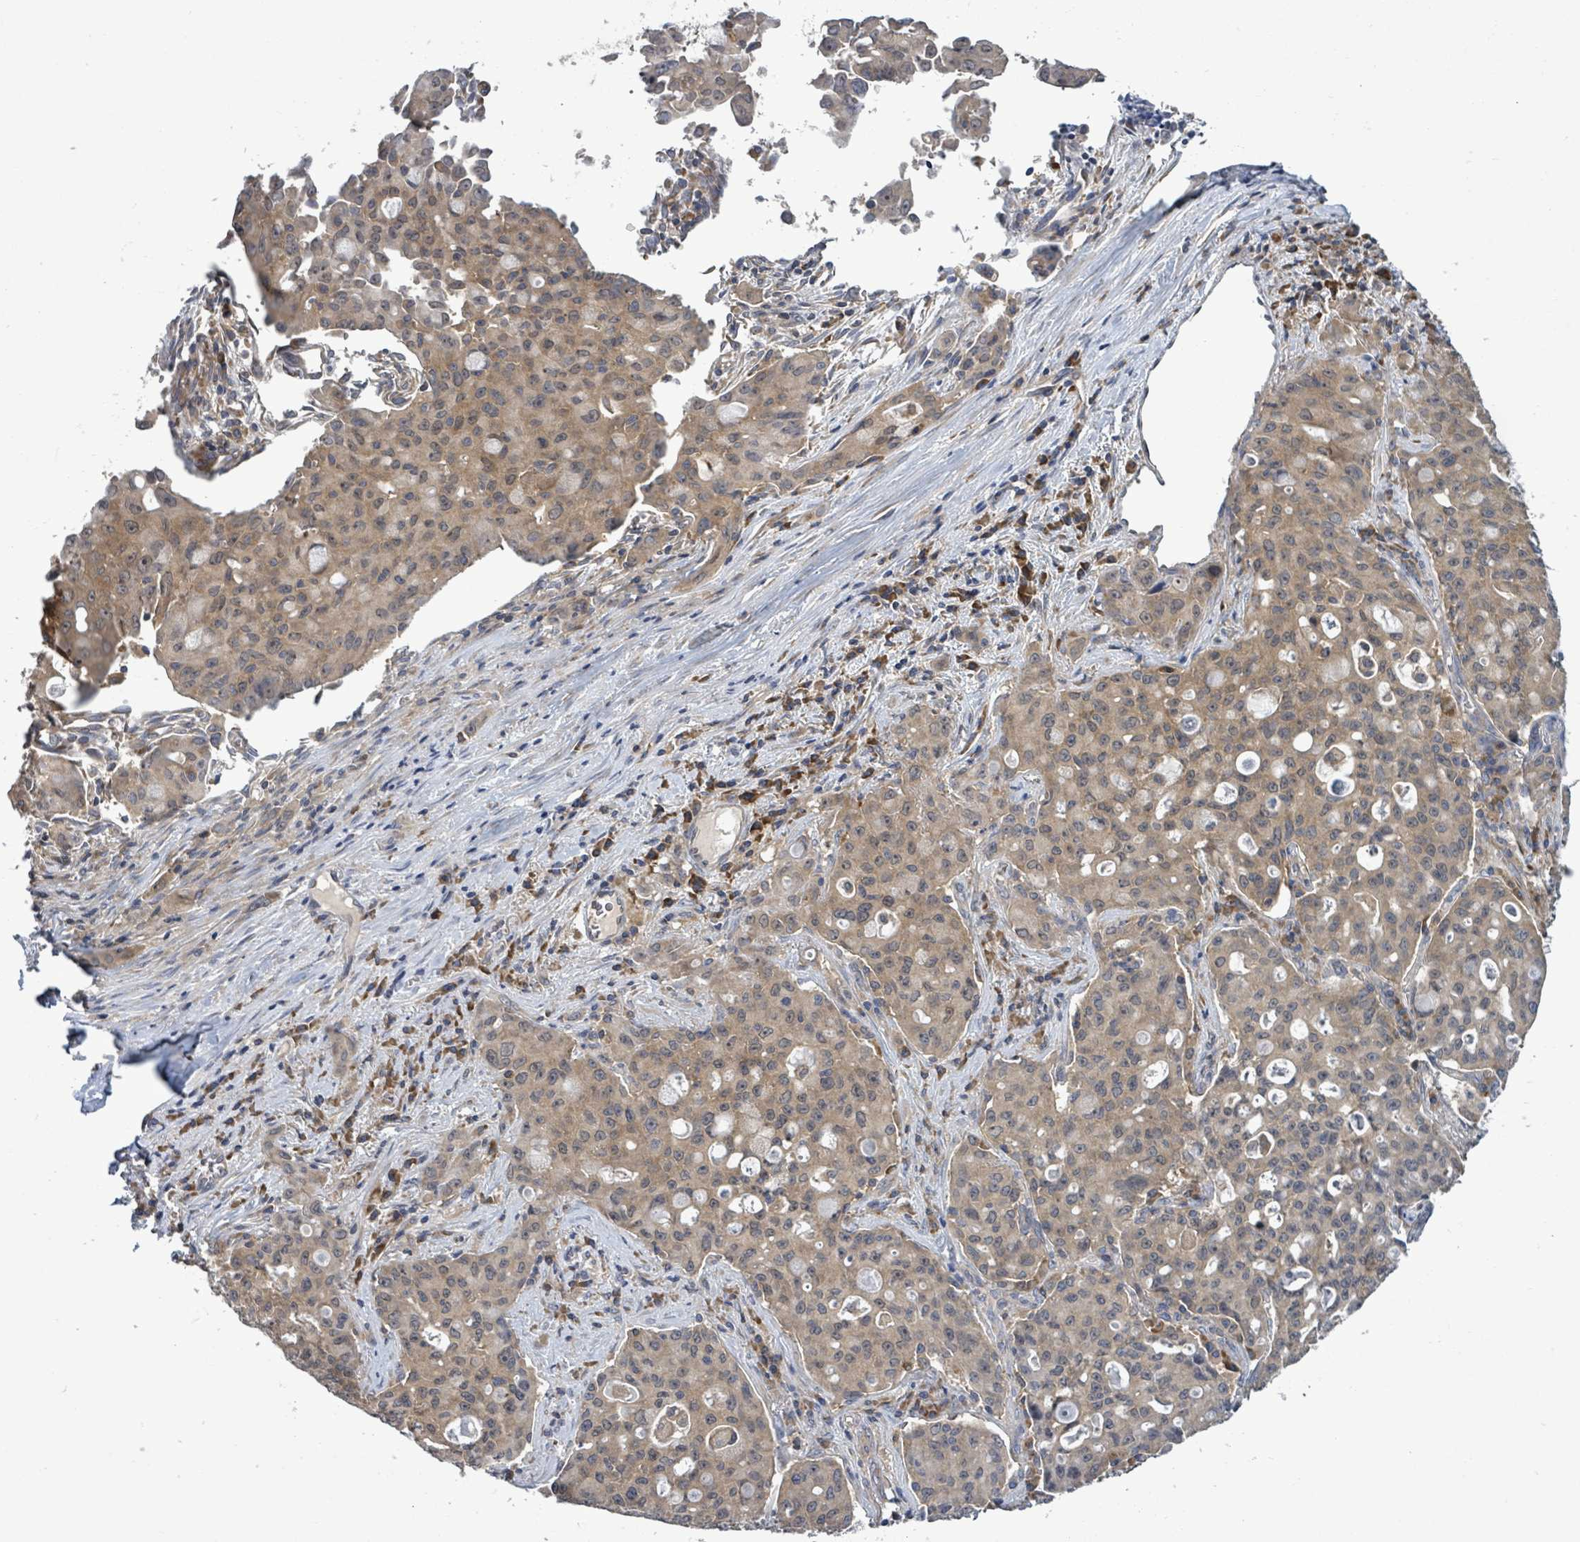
{"staining": {"intensity": "weak", "quantity": ">75%", "location": "cytoplasmic/membranous"}, "tissue": "lung cancer", "cell_type": "Tumor cells", "image_type": "cancer", "snomed": [{"axis": "morphology", "description": "Adenocarcinoma, NOS"}, {"axis": "topography", "description": "Lung"}], "caption": "High-power microscopy captured an immunohistochemistry (IHC) image of adenocarcinoma (lung), revealing weak cytoplasmic/membranous expression in about >75% of tumor cells.", "gene": "SERPINE3", "patient": {"sex": "female", "age": 44}}